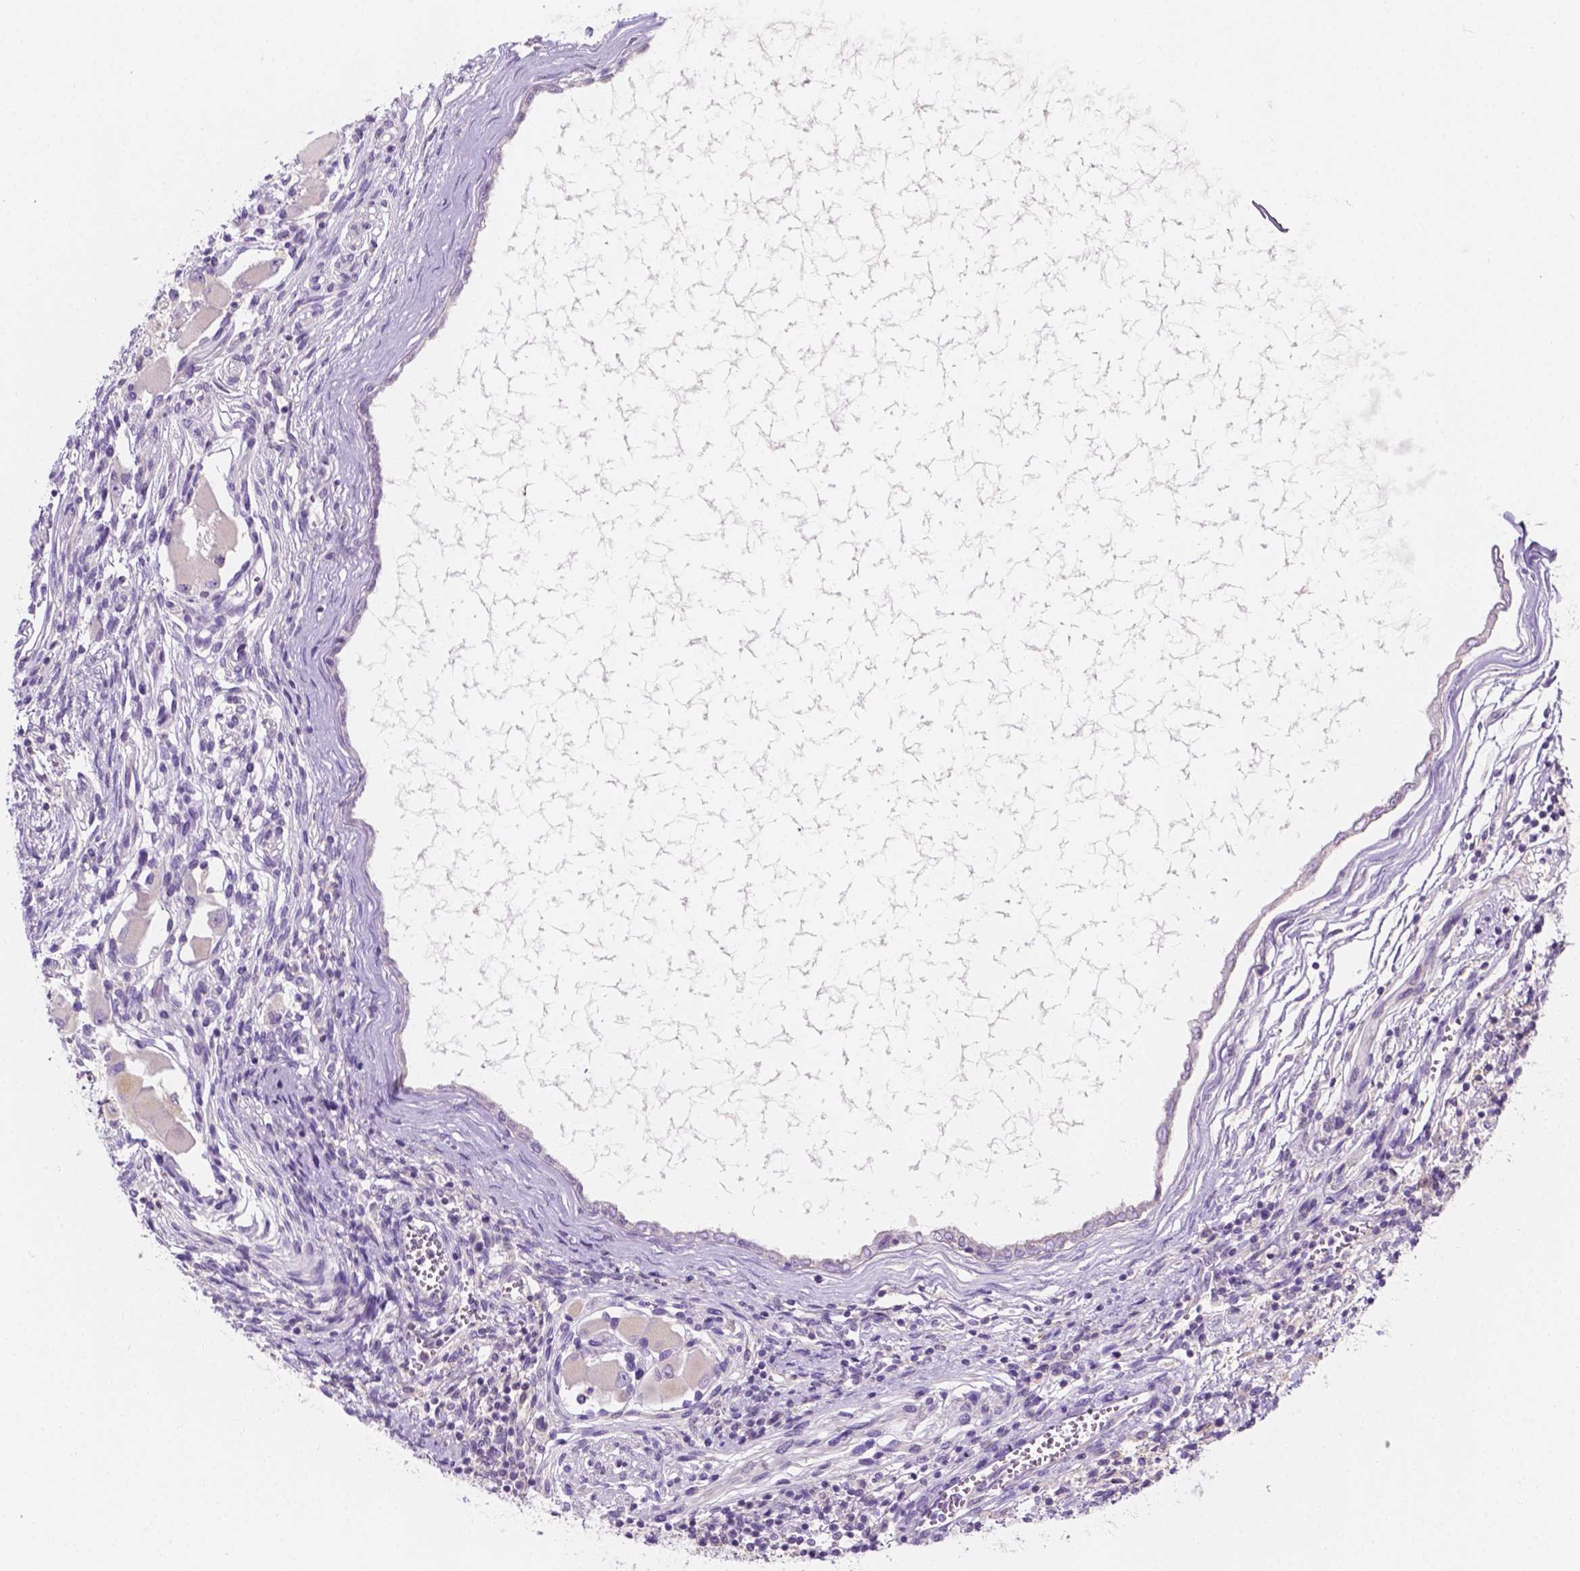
{"staining": {"intensity": "negative", "quantity": "none", "location": "none"}, "tissue": "testis cancer", "cell_type": "Tumor cells", "image_type": "cancer", "snomed": [{"axis": "morphology", "description": "Carcinoma, Embryonal, NOS"}, {"axis": "topography", "description": "Testis"}], "caption": "Immunohistochemistry of testis cancer (embryonal carcinoma) displays no expression in tumor cells. The staining is performed using DAB (3,3'-diaminobenzidine) brown chromogen with nuclei counter-stained in using hematoxylin.", "gene": "SIRT2", "patient": {"sex": "male", "age": 37}}